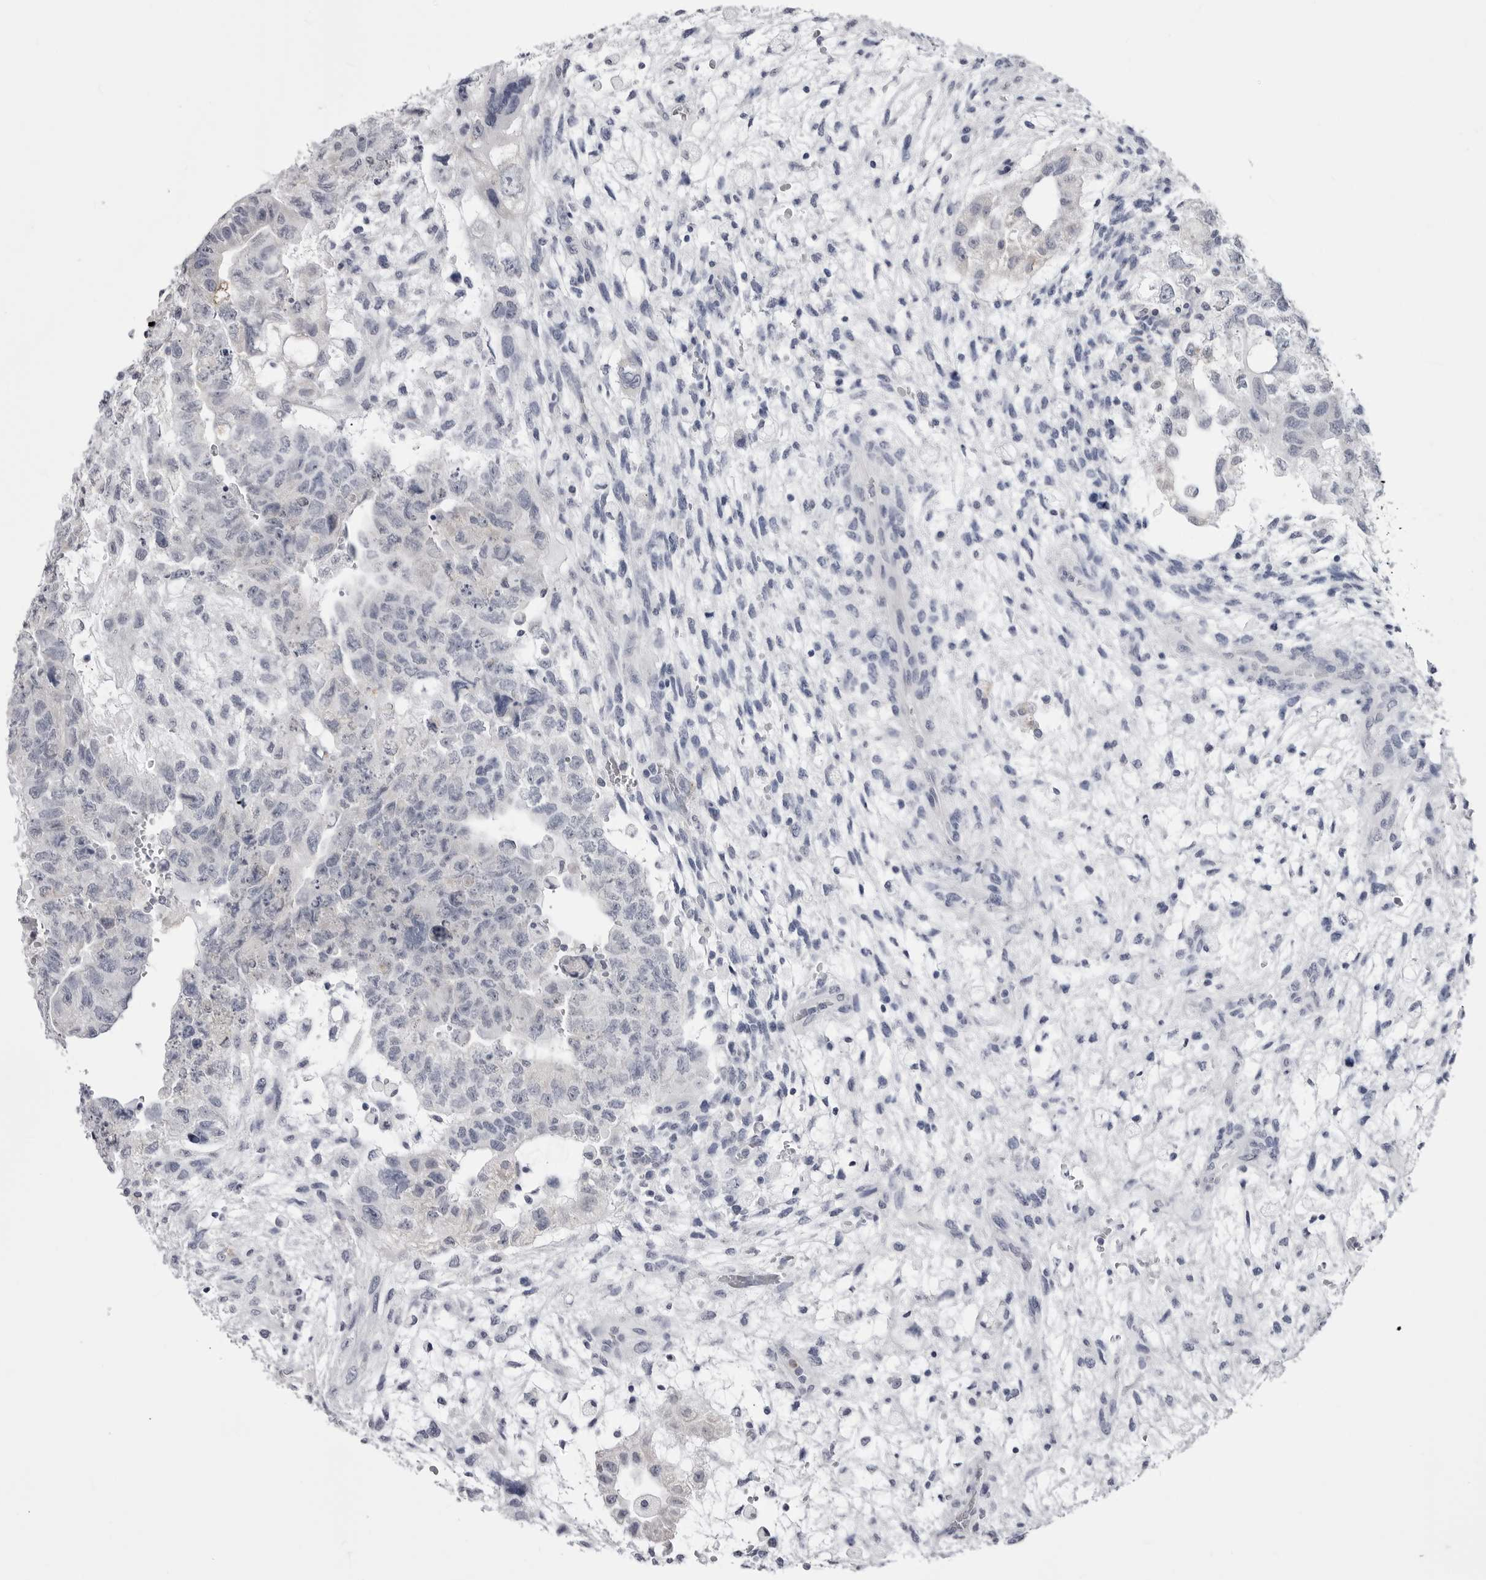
{"staining": {"intensity": "negative", "quantity": "none", "location": "none"}, "tissue": "testis cancer", "cell_type": "Tumor cells", "image_type": "cancer", "snomed": [{"axis": "morphology", "description": "Carcinoma, Embryonal, NOS"}, {"axis": "topography", "description": "Testis"}], "caption": "Tumor cells are negative for protein expression in human testis cancer (embryonal carcinoma).", "gene": "STAP2", "patient": {"sex": "male", "age": 36}}